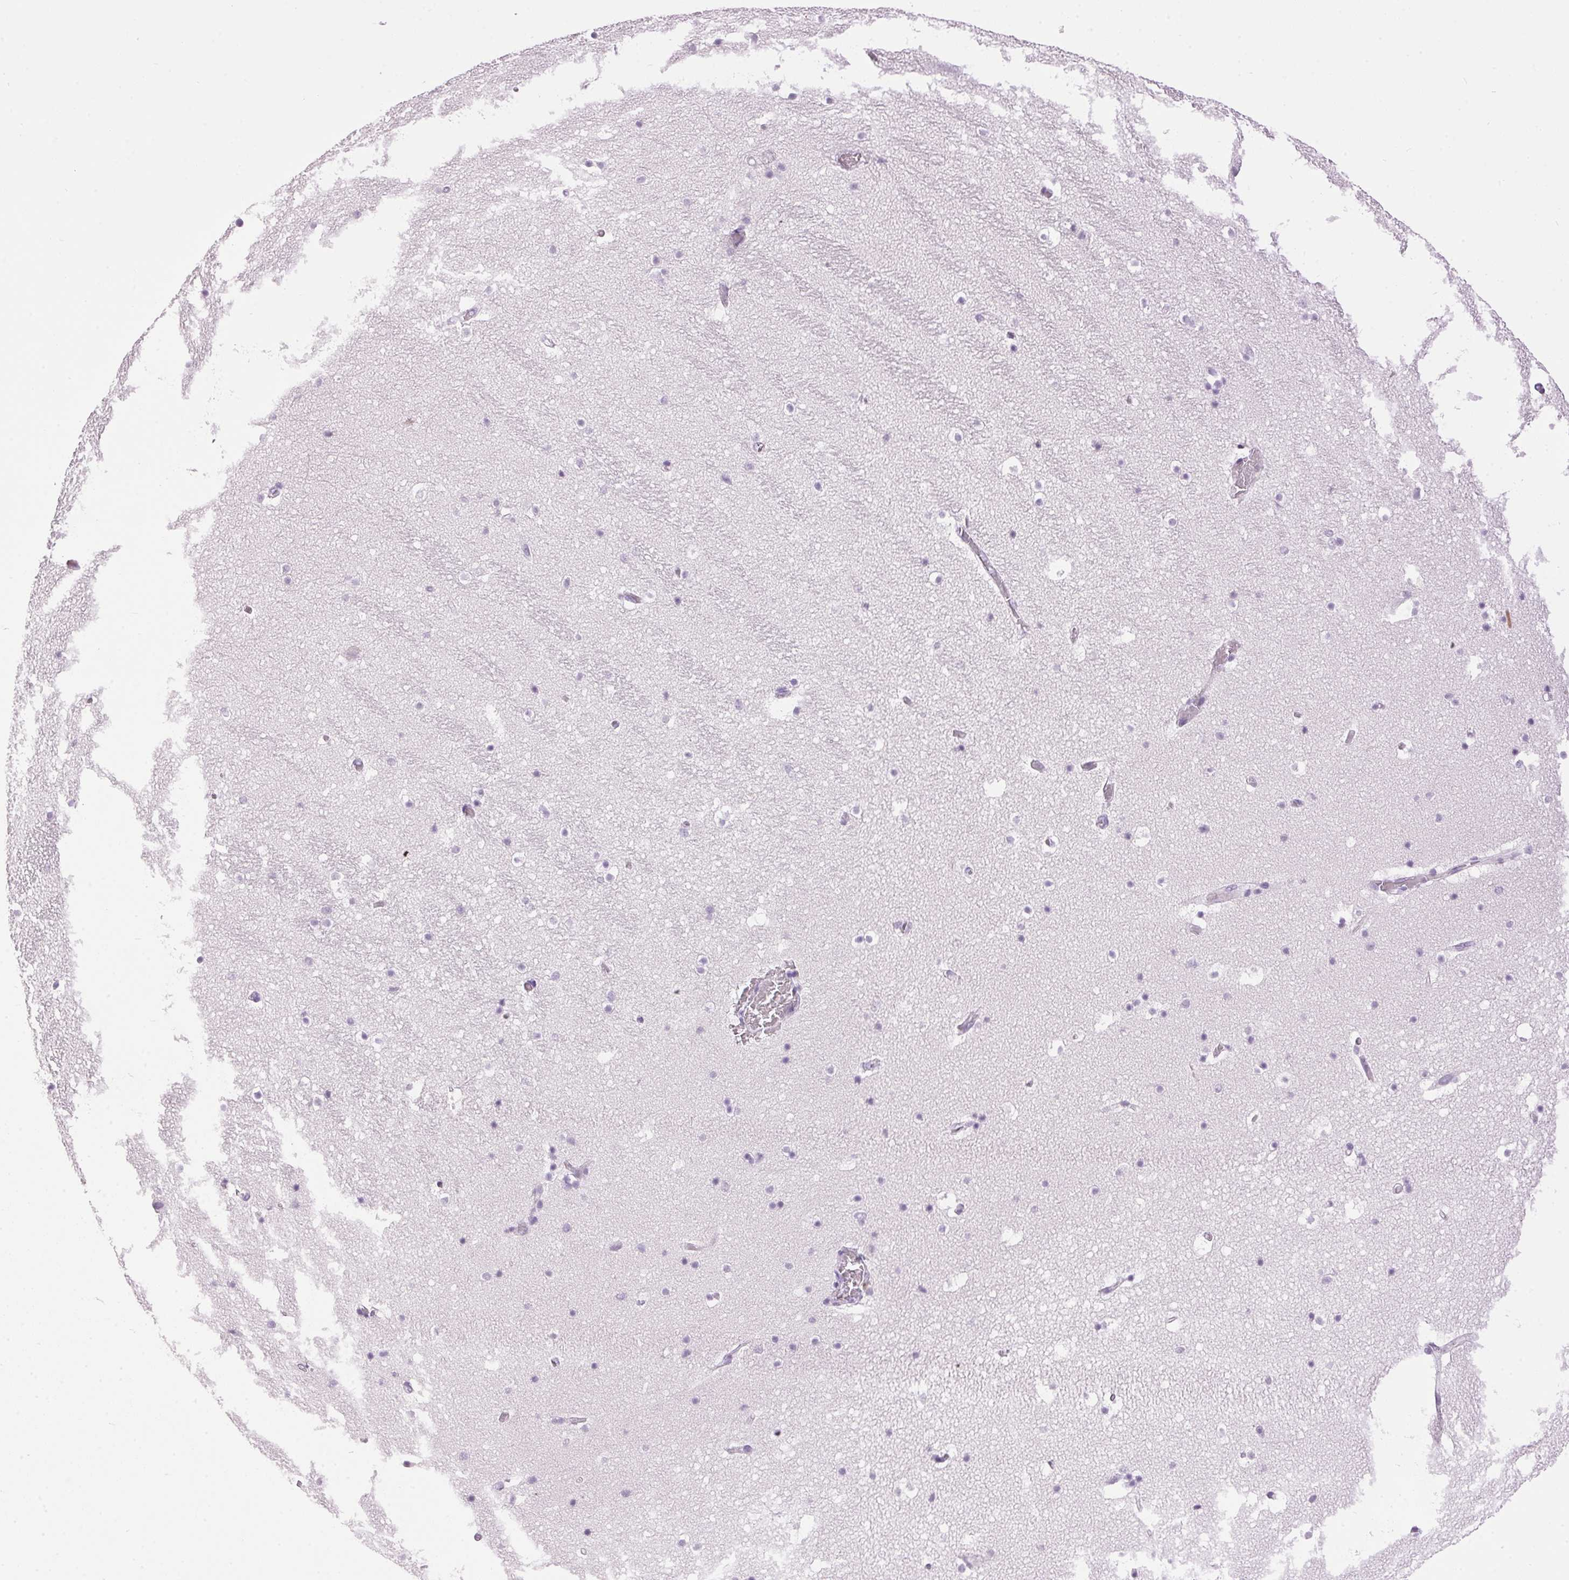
{"staining": {"intensity": "negative", "quantity": "none", "location": "none"}, "tissue": "hippocampus", "cell_type": "Glial cells", "image_type": "normal", "snomed": [{"axis": "morphology", "description": "Normal tissue, NOS"}, {"axis": "topography", "description": "Hippocampus"}], "caption": "Glial cells are negative for brown protein staining in normal hippocampus. (Stains: DAB (3,3'-diaminobenzidine) IHC with hematoxylin counter stain, Microscopy: brightfield microscopy at high magnification).", "gene": "SP7", "patient": {"sex": "male", "age": 26}}